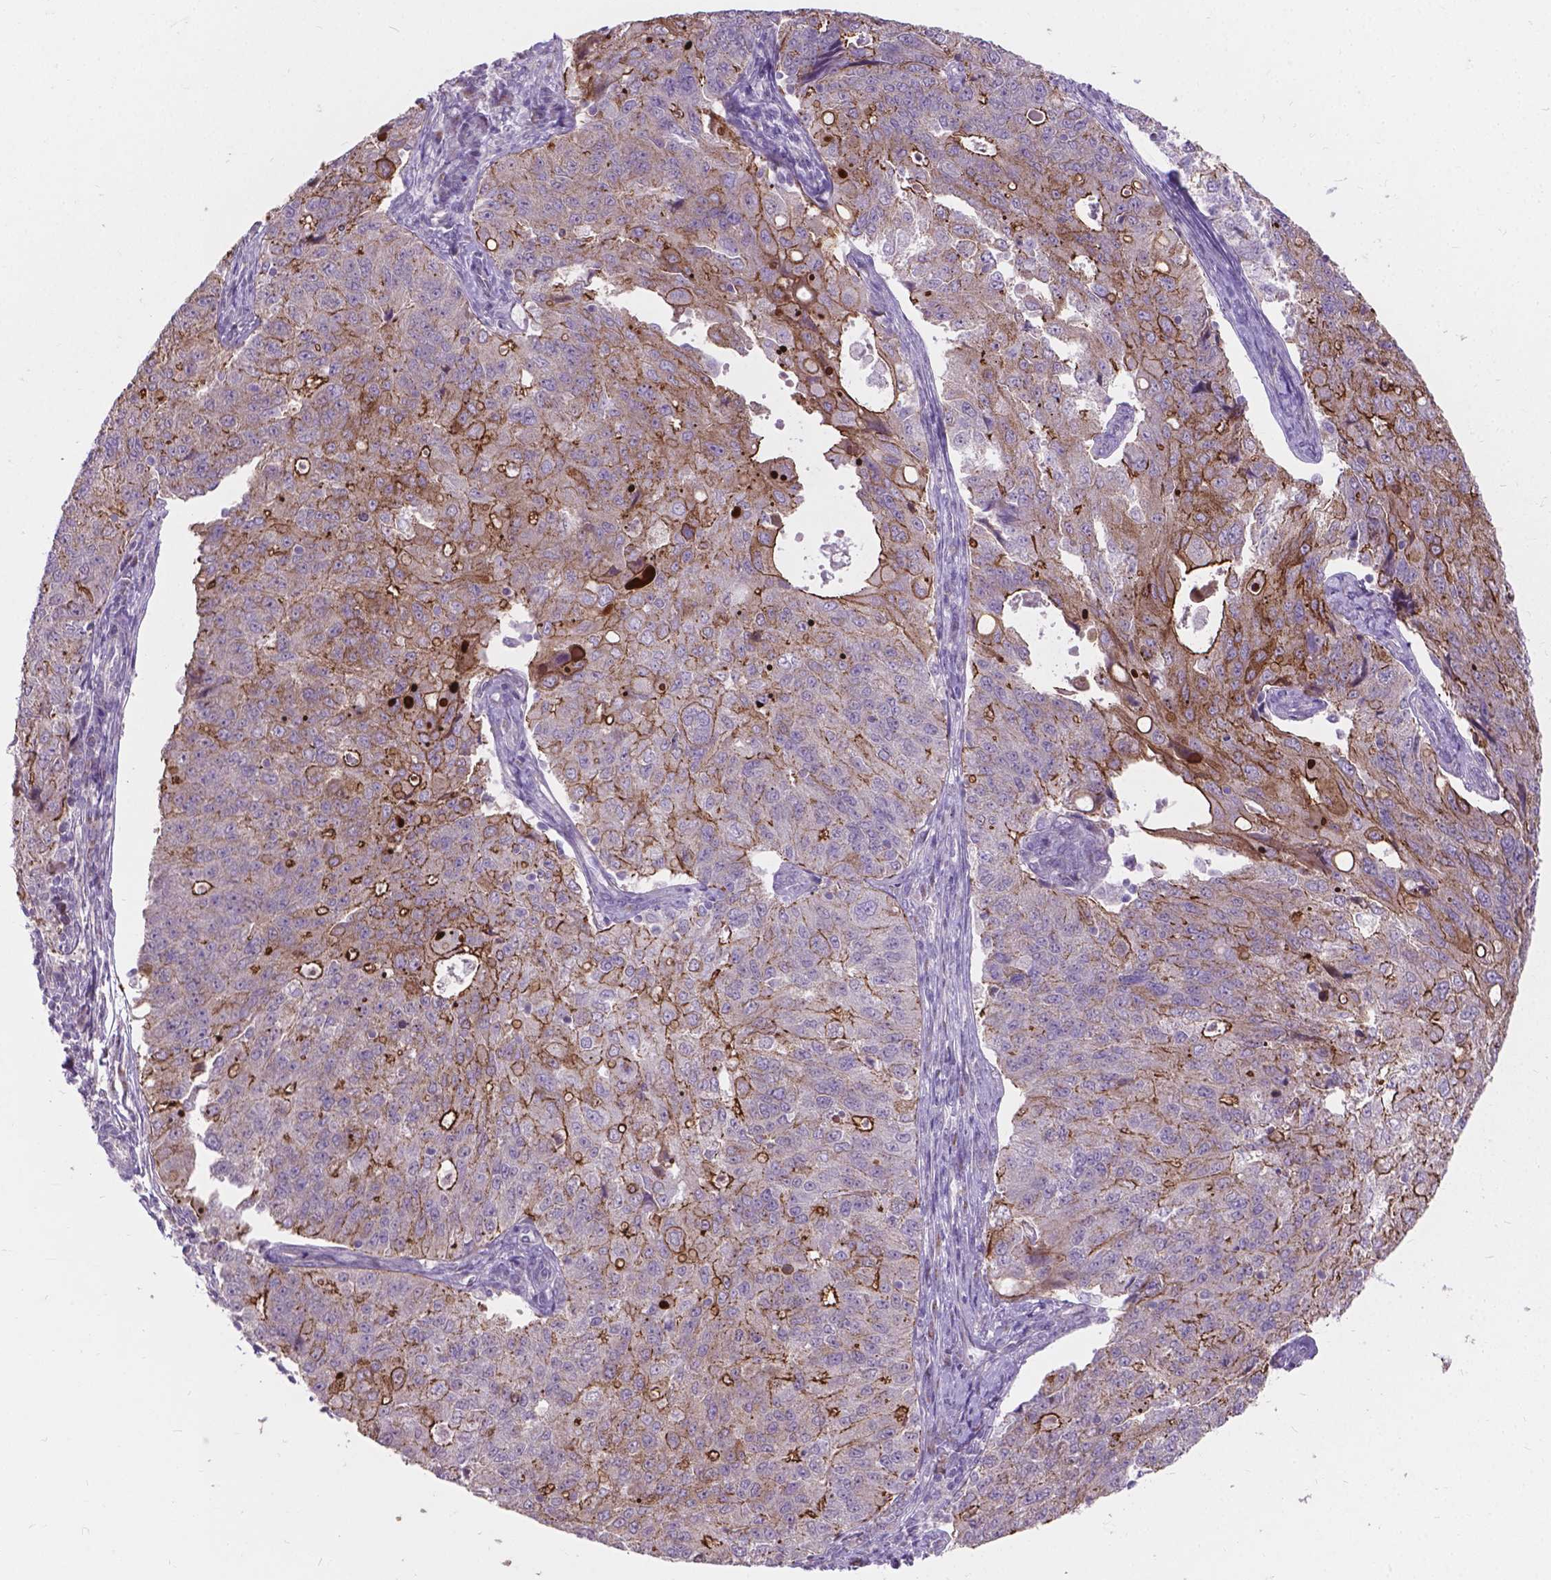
{"staining": {"intensity": "moderate", "quantity": "<25%", "location": "cytoplasmic/membranous"}, "tissue": "endometrial cancer", "cell_type": "Tumor cells", "image_type": "cancer", "snomed": [{"axis": "morphology", "description": "Adenocarcinoma, NOS"}, {"axis": "topography", "description": "Endometrium"}], "caption": "Immunohistochemistry photomicrograph of neoplastic tissue: human endometrial adenocarcinoma stained using IHC exhibits low levels of moderate protein expression localized specifically in the cytoplasmic/membranous of tumor cells, appearing as a cytoplasmic/membranous brown color.", "gene": "MYH14", "patient": {"sex": "female", "age": 43}}